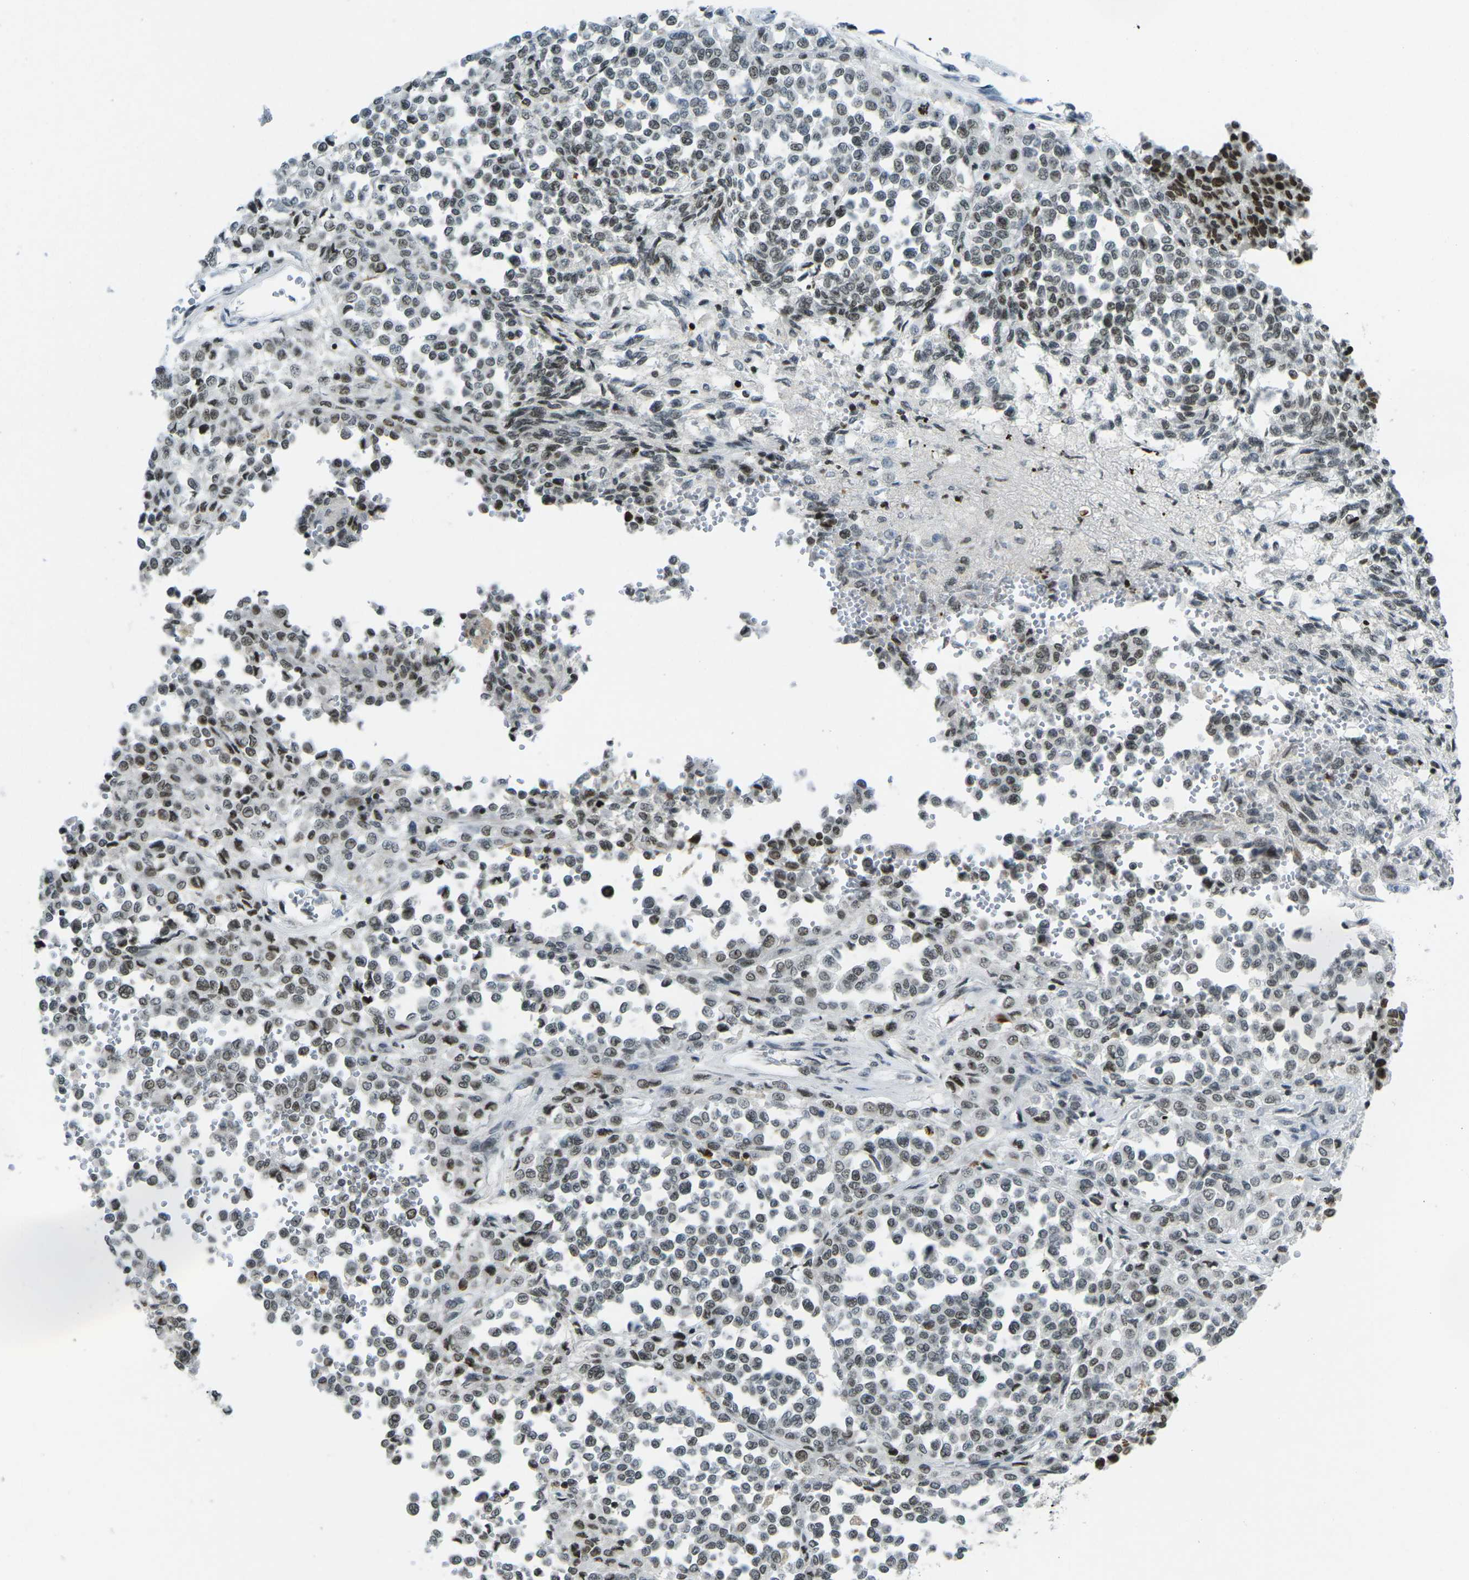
{"staining": {"intensity": "moderate", "quantity": ">75%", "location": "nuclear"}, "tissue": "melanoma", "cell_type": "Tumor cells", "image_type": "cancer", "snomed": [{"axis": "morphology", "description": "Malignant melanoma, Metastatic site"}, {"axis": "topography", "description": "Pancreas"}], "caption": "Malignant melanoma (metastatic site) stained with a protein marker exhibits moderate staining in tumor cells.", "gene": "EME1", "patient": {"sex": "female", "age": 30}}